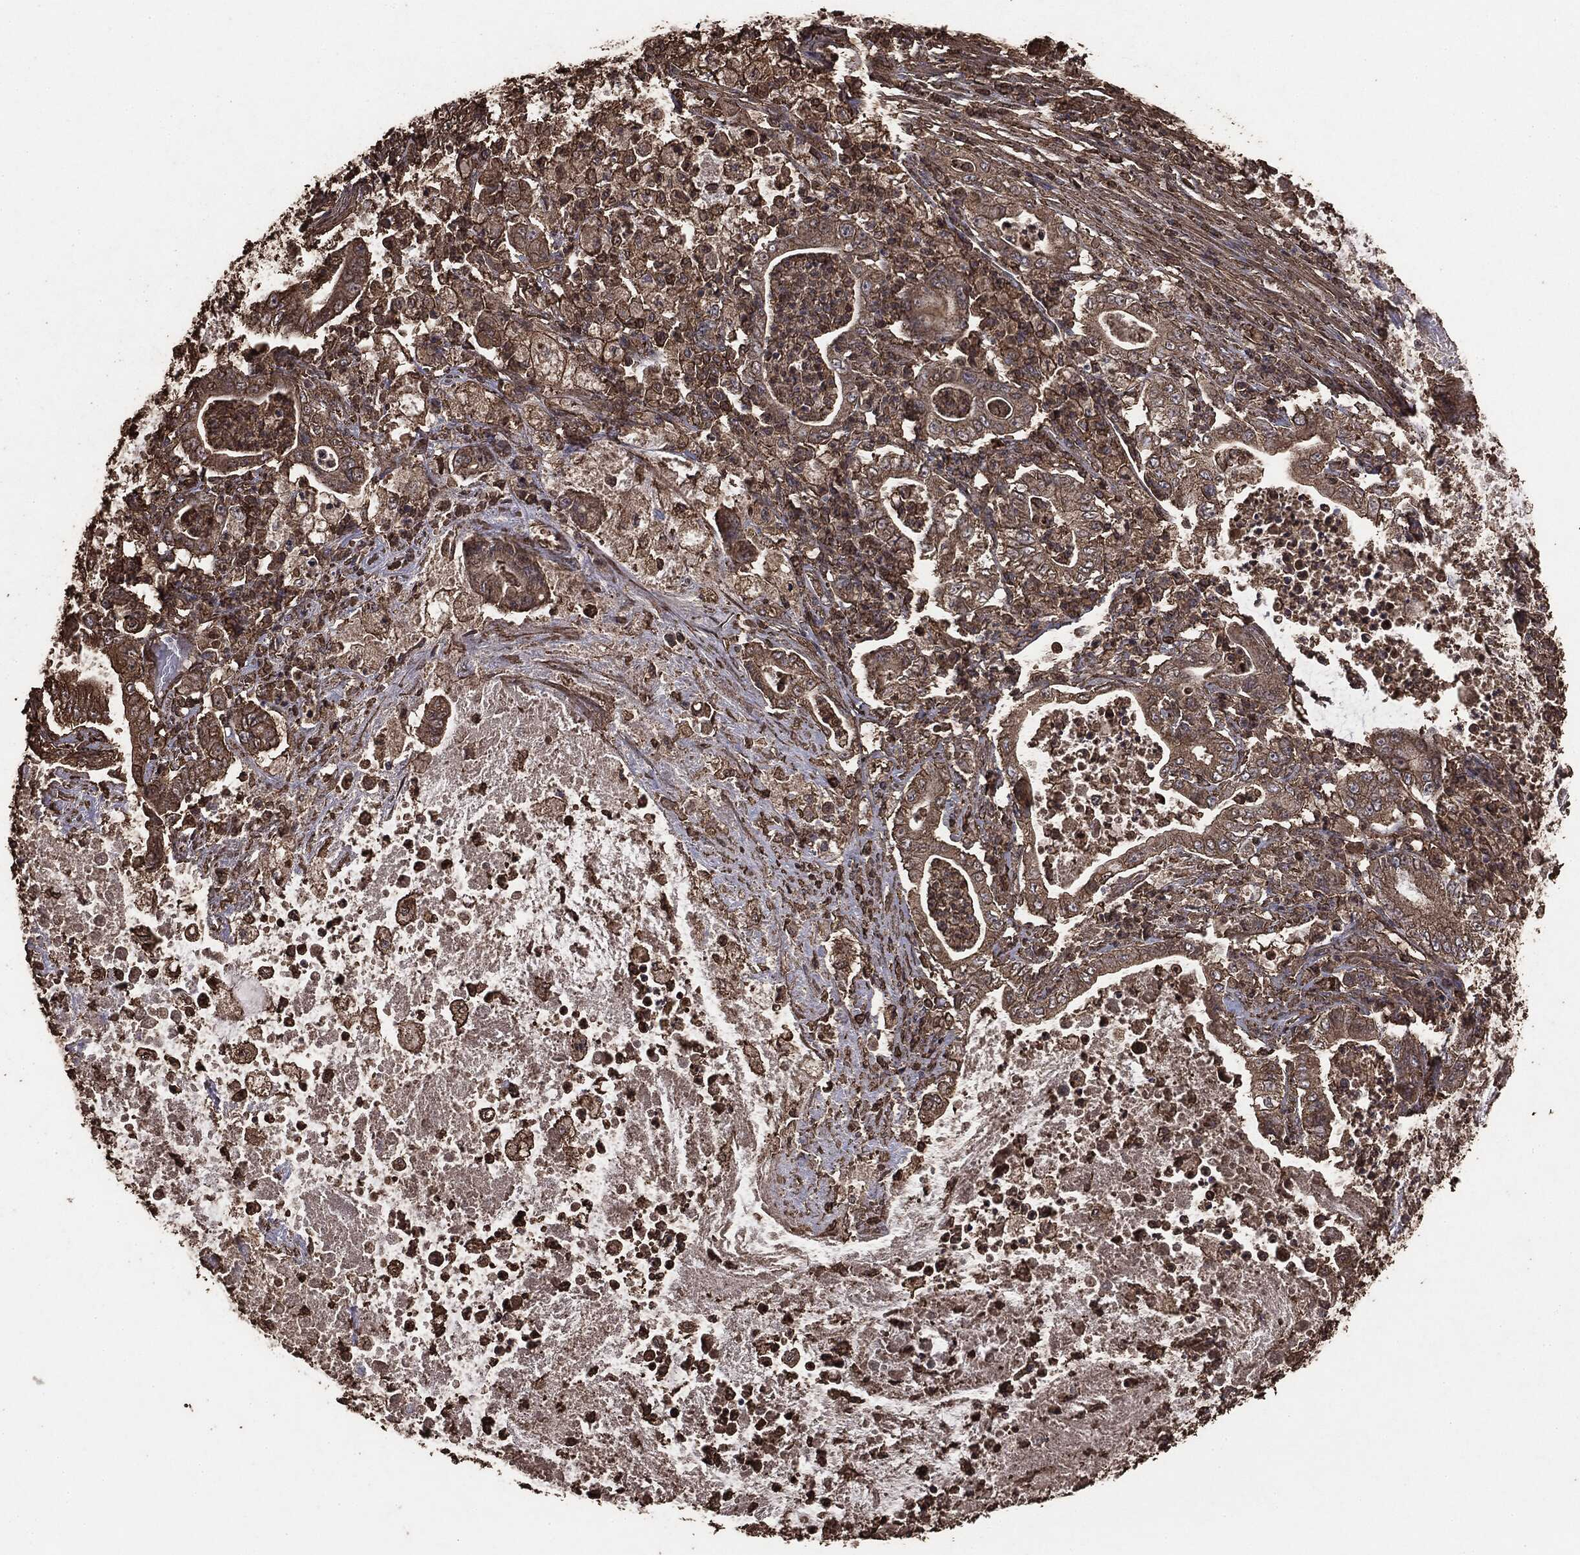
{"staining": {"intensity": "weak", "quantity": ">75%", "location": "cytoplasmic/membranous"}, "tissue": "pancreatic cancer", "cell_type": "Tumor cells", "image_type": "cancer", "snomed": [{"axis": "morphology", "description": "Adenocarcinoma, NOS"}, {"axis": "topography", "description": "Pancreas"}], "caption": "A brown stain highlights weak cytoplasmic/membranous staining of a protein in human pancreatic cancer (adenocarcinoma) tumor cells. Nuclei are stained in blue.", "gene": "MTOR", "patient": {"sex": "male", "age": 71}}